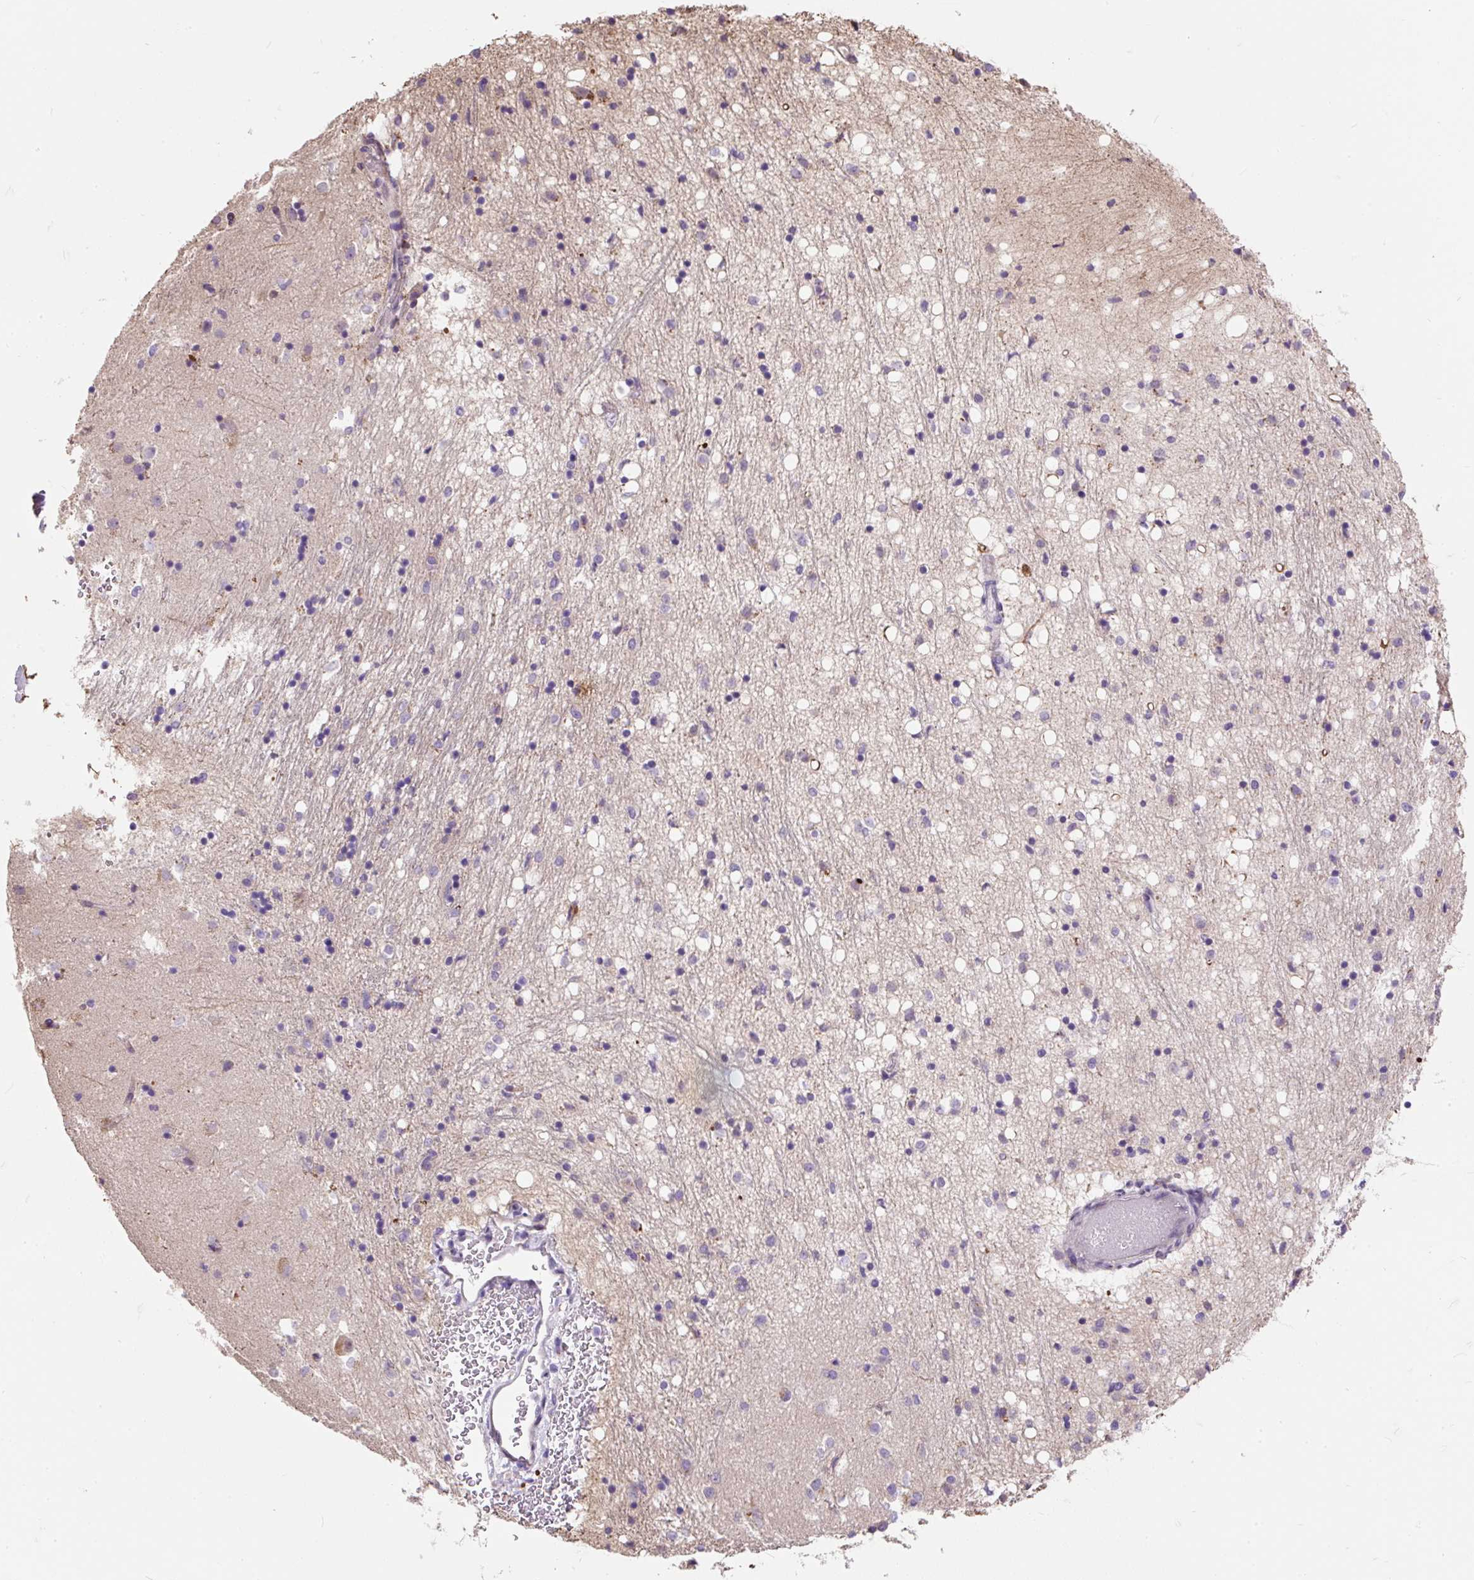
{"staining": {"intensity": "negative", "quantity": "none", "location": "none"}, "tissue": "caudate", "cell_type": "Glial cells", "image_type": "normal", "snomed": [{"axis": "morphology", "description": "Normal tissue, NOS"}, {"axis": "topography", "description": "Lateral ventricle wall"}], "caption": "This is a micrograph of IHC staining of benign caudate, which shows no staining in glial cells.", "gene": "PUS7L", "patient": {"sex": "male", "age": 58}}